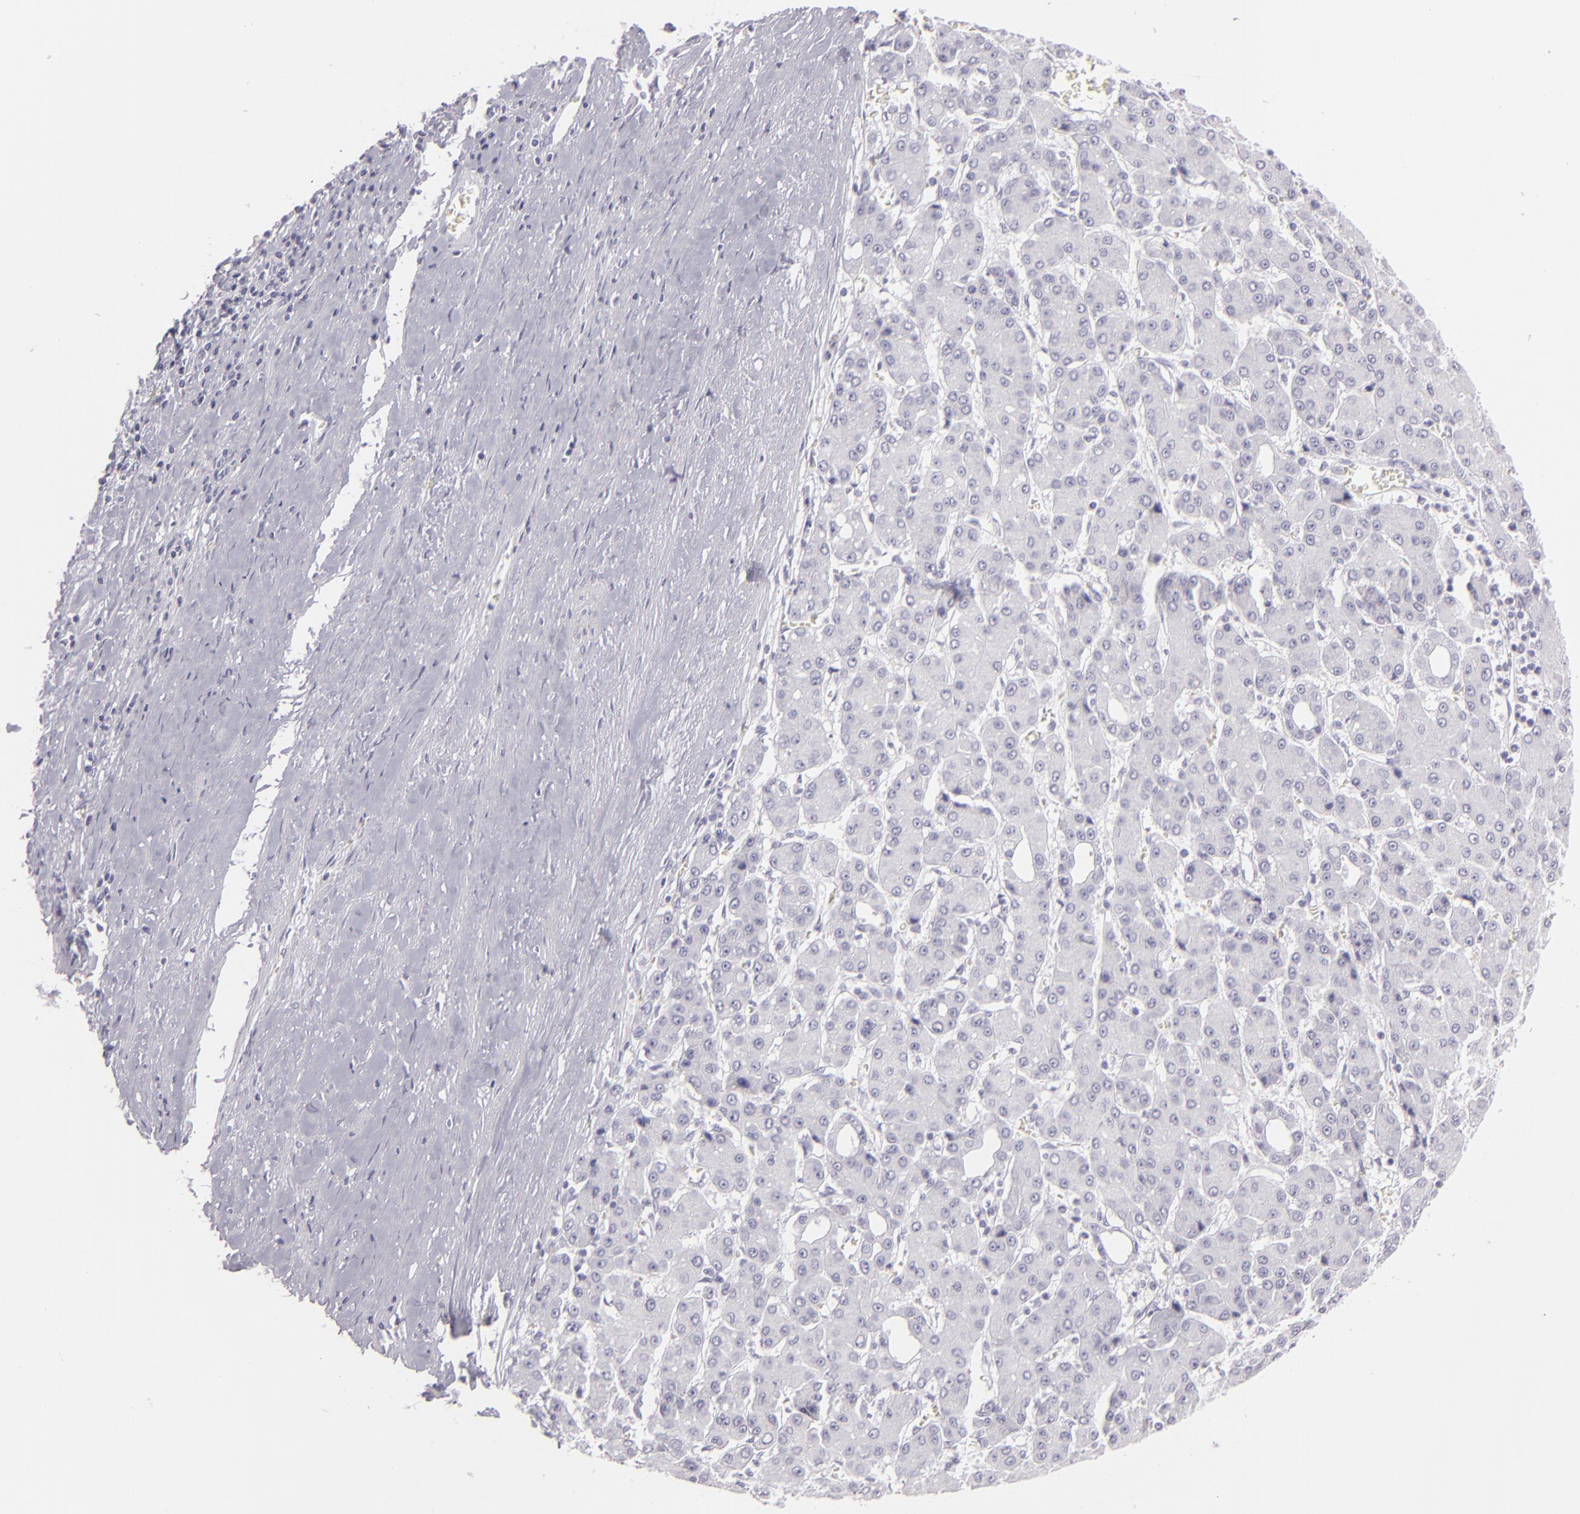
{"staining": {"intensity": "negative", "quantity": "none", "location": "none"}, "tissue": "liver cancer", "cell_type": "Tumor cells", "image_type": "cancer", "snomed": [{"axis": "morphology", "description": "Carcinoma, Hepatocellular, NOS"}, {"axis": "topography", "description": "Liver"}], "caption": "Immunohistochemical staining of human hepatocellular carcinoma (liver) exhibits no significant positivity in tumor cells.", "gene": "FLG", "patient": {"sex": "male", "age": 69}}